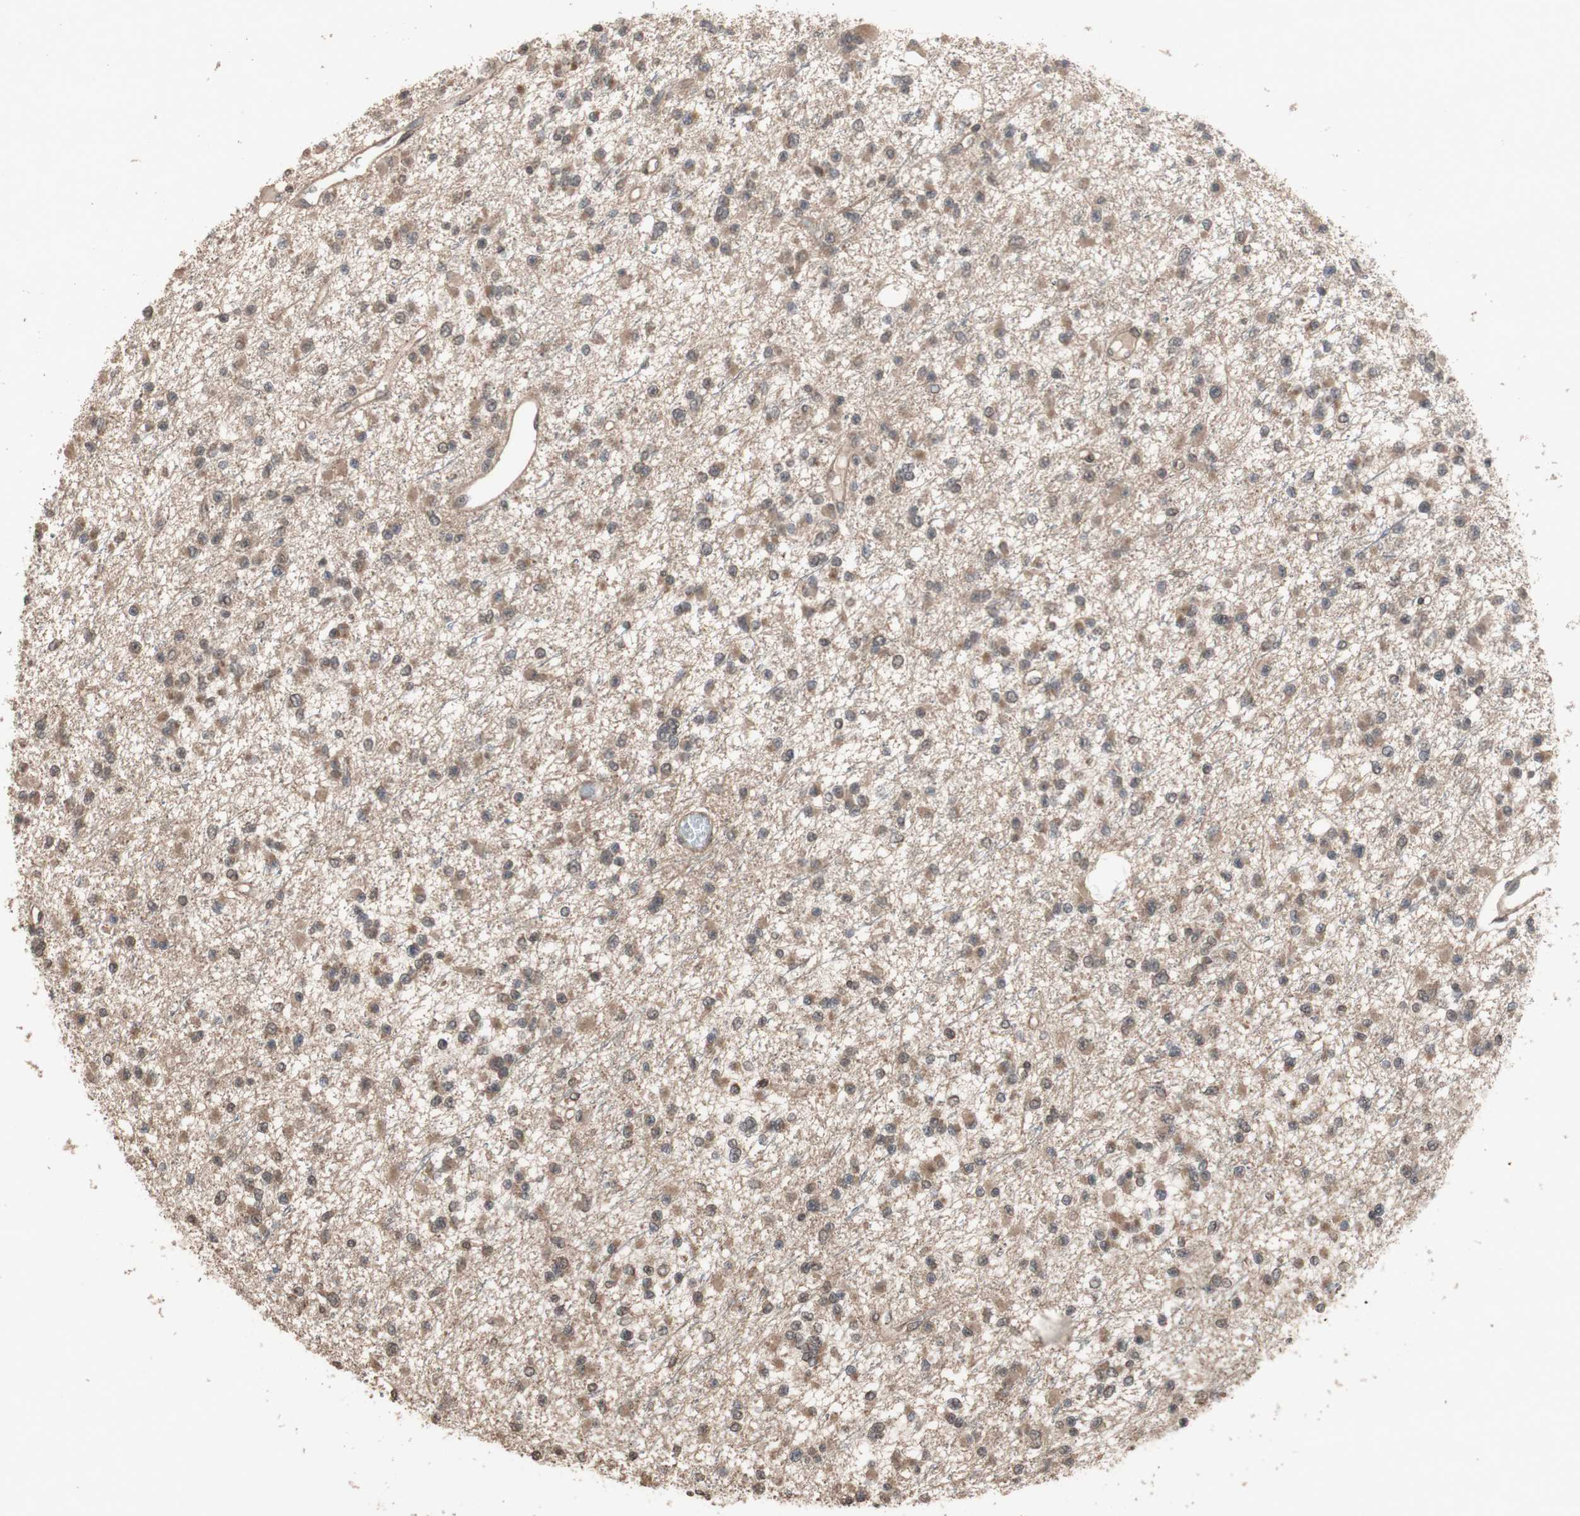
{"staining": {"intensity": "moderate", "quantity": ">75%", "location": "cytoplasmic/membranous"}, "tissue": "glioma", "cell_type": "Tumor cells", "image_type": "cancer", "snomed": [{"axis": "morphology", "description": "Glioma, malignant, Low grade"}, {"axis": "topography", "description": "Brain"}], "caption": "A histopathology image showing moderate cytoplasmic/membranous expression in about >75% of tumor cells in glioma, as visualized by brown immunohistochemical staining.", "gene": "KANSL1", "patient": {"sex": "female", "age": 22}}